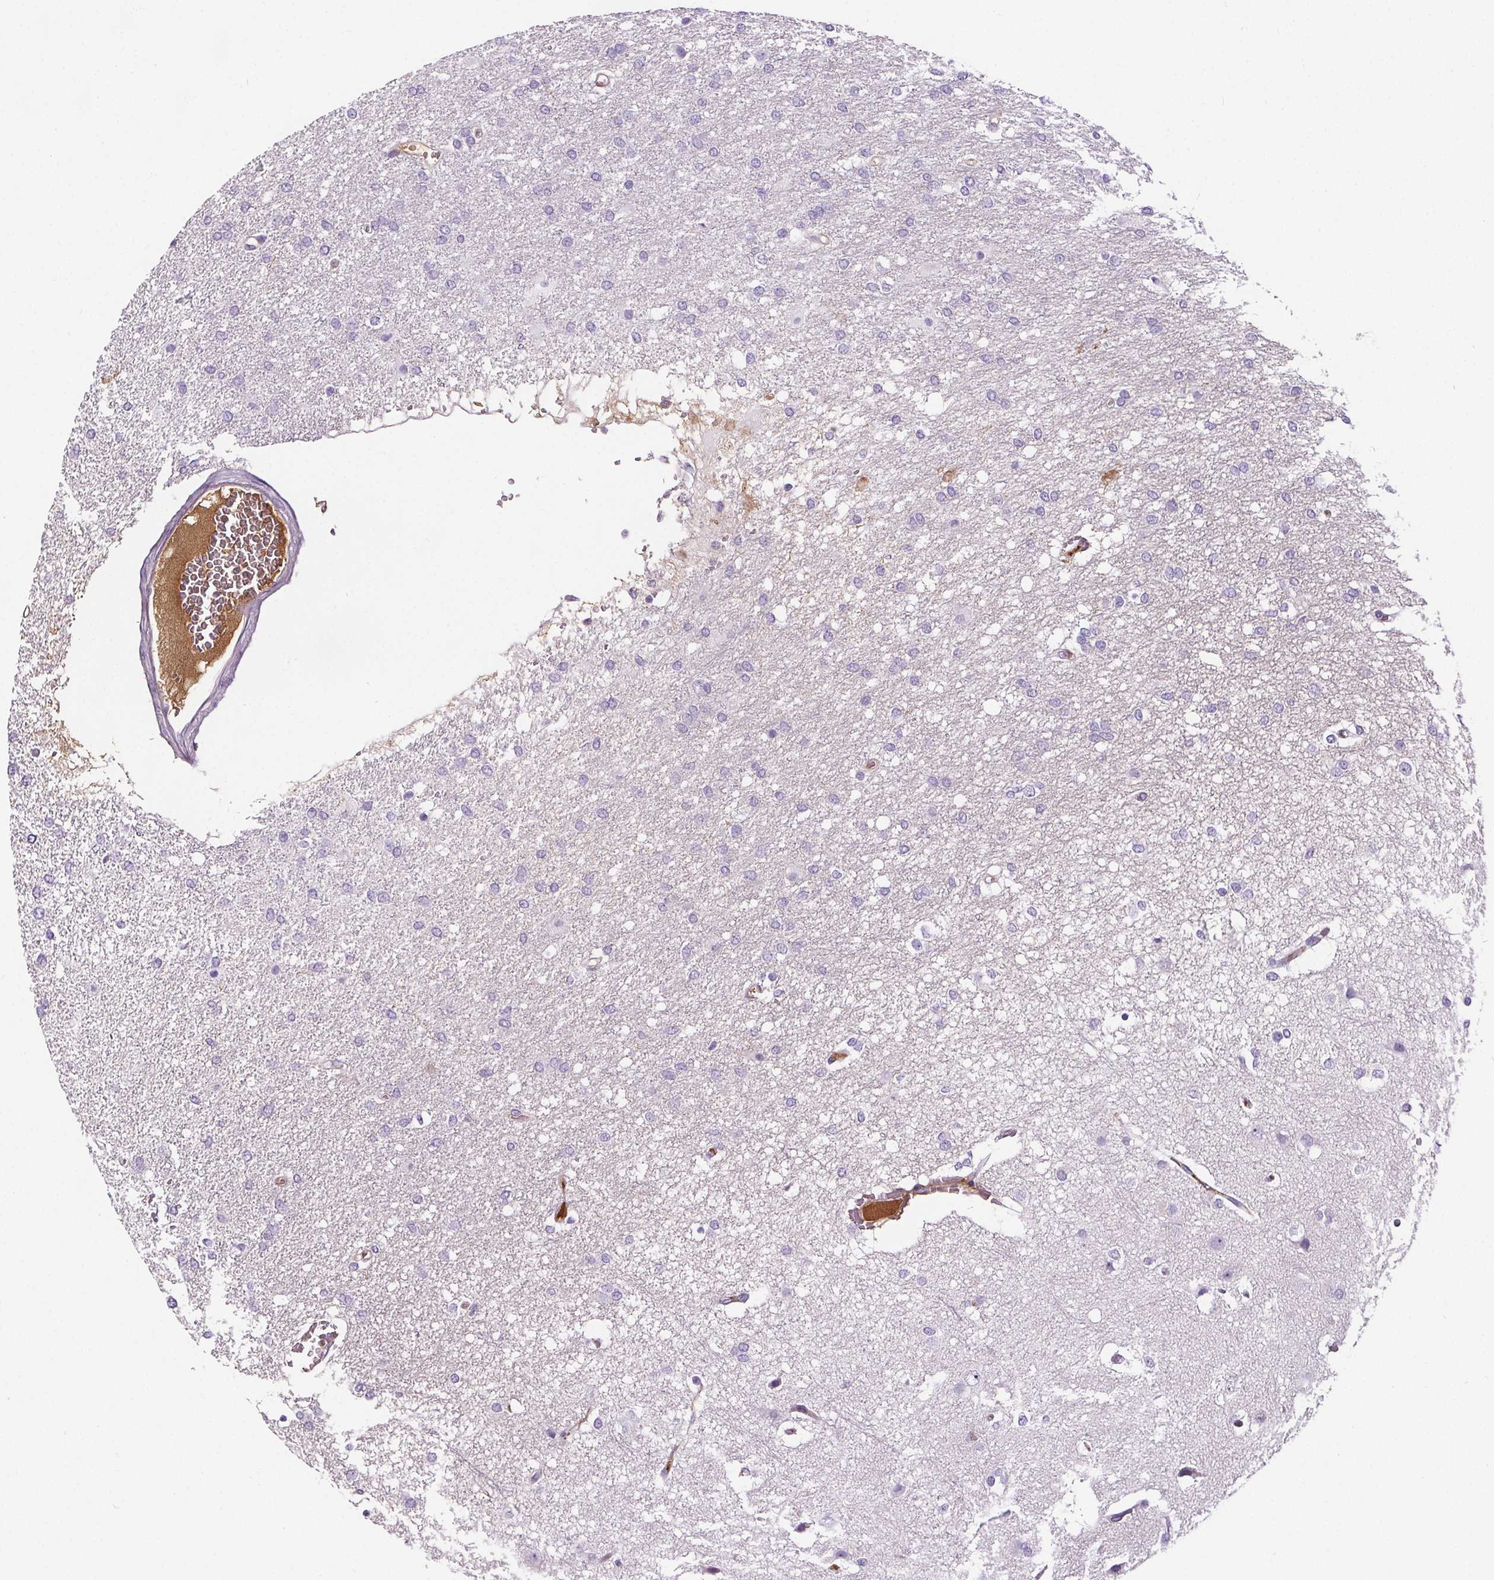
{"staining": {"intensity": "negative", "quantity": "none", "location": "none"}, "tissue": "glioma", "cell_type": "Tumor cells", "image_type": "cancer", "snomed": [{"axis": "morphology", "description": "Glioma, malignant, High grade"}, {"axis": "topography", "description": "Brain"}], "caption": "Image shows no significant protein expression in tumor cells of glioma.", "gene": "CD5L", "patient": {"sex": "female", "age": 61}}